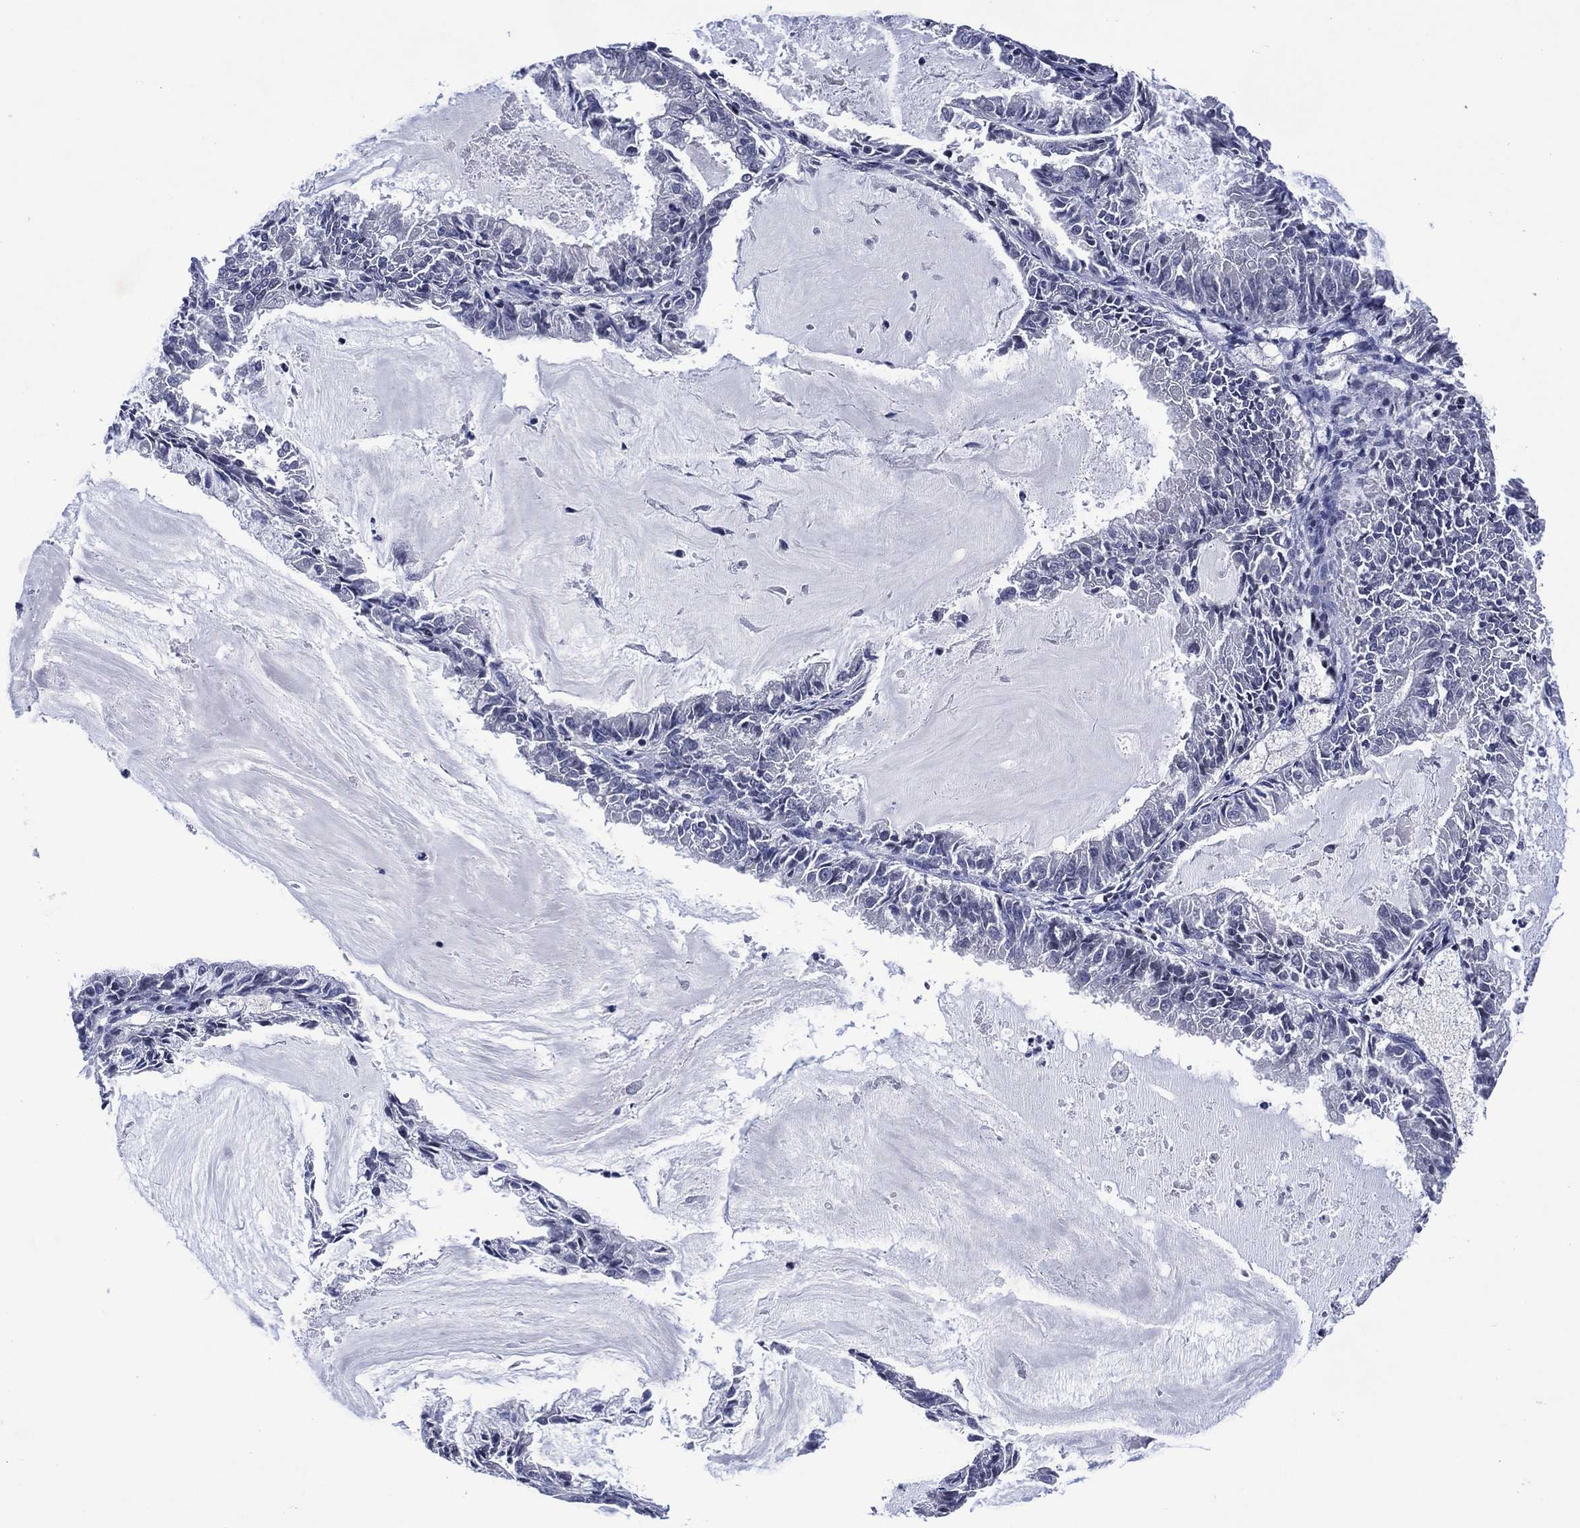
{"staining": {"intensity": "negative", "quantity": "none", "location": "none"}, "tissue": "endometrial cancer", "cell_type": "Tumor cells", "image_type": "cancer", "snomed": [{"axis": "morphology", "description": "Adenocarcinoma, NOS"}, {"axis": "topography", "description": "Endometrium"}], "caption": "High power microscopy image of an immunohistochemistry photomicrograph of endometrial adenocarcinoma, revealing no significant expression in tumor cells.", "gene": "USP26", "patient": {"sex": "female", "age": 57}}